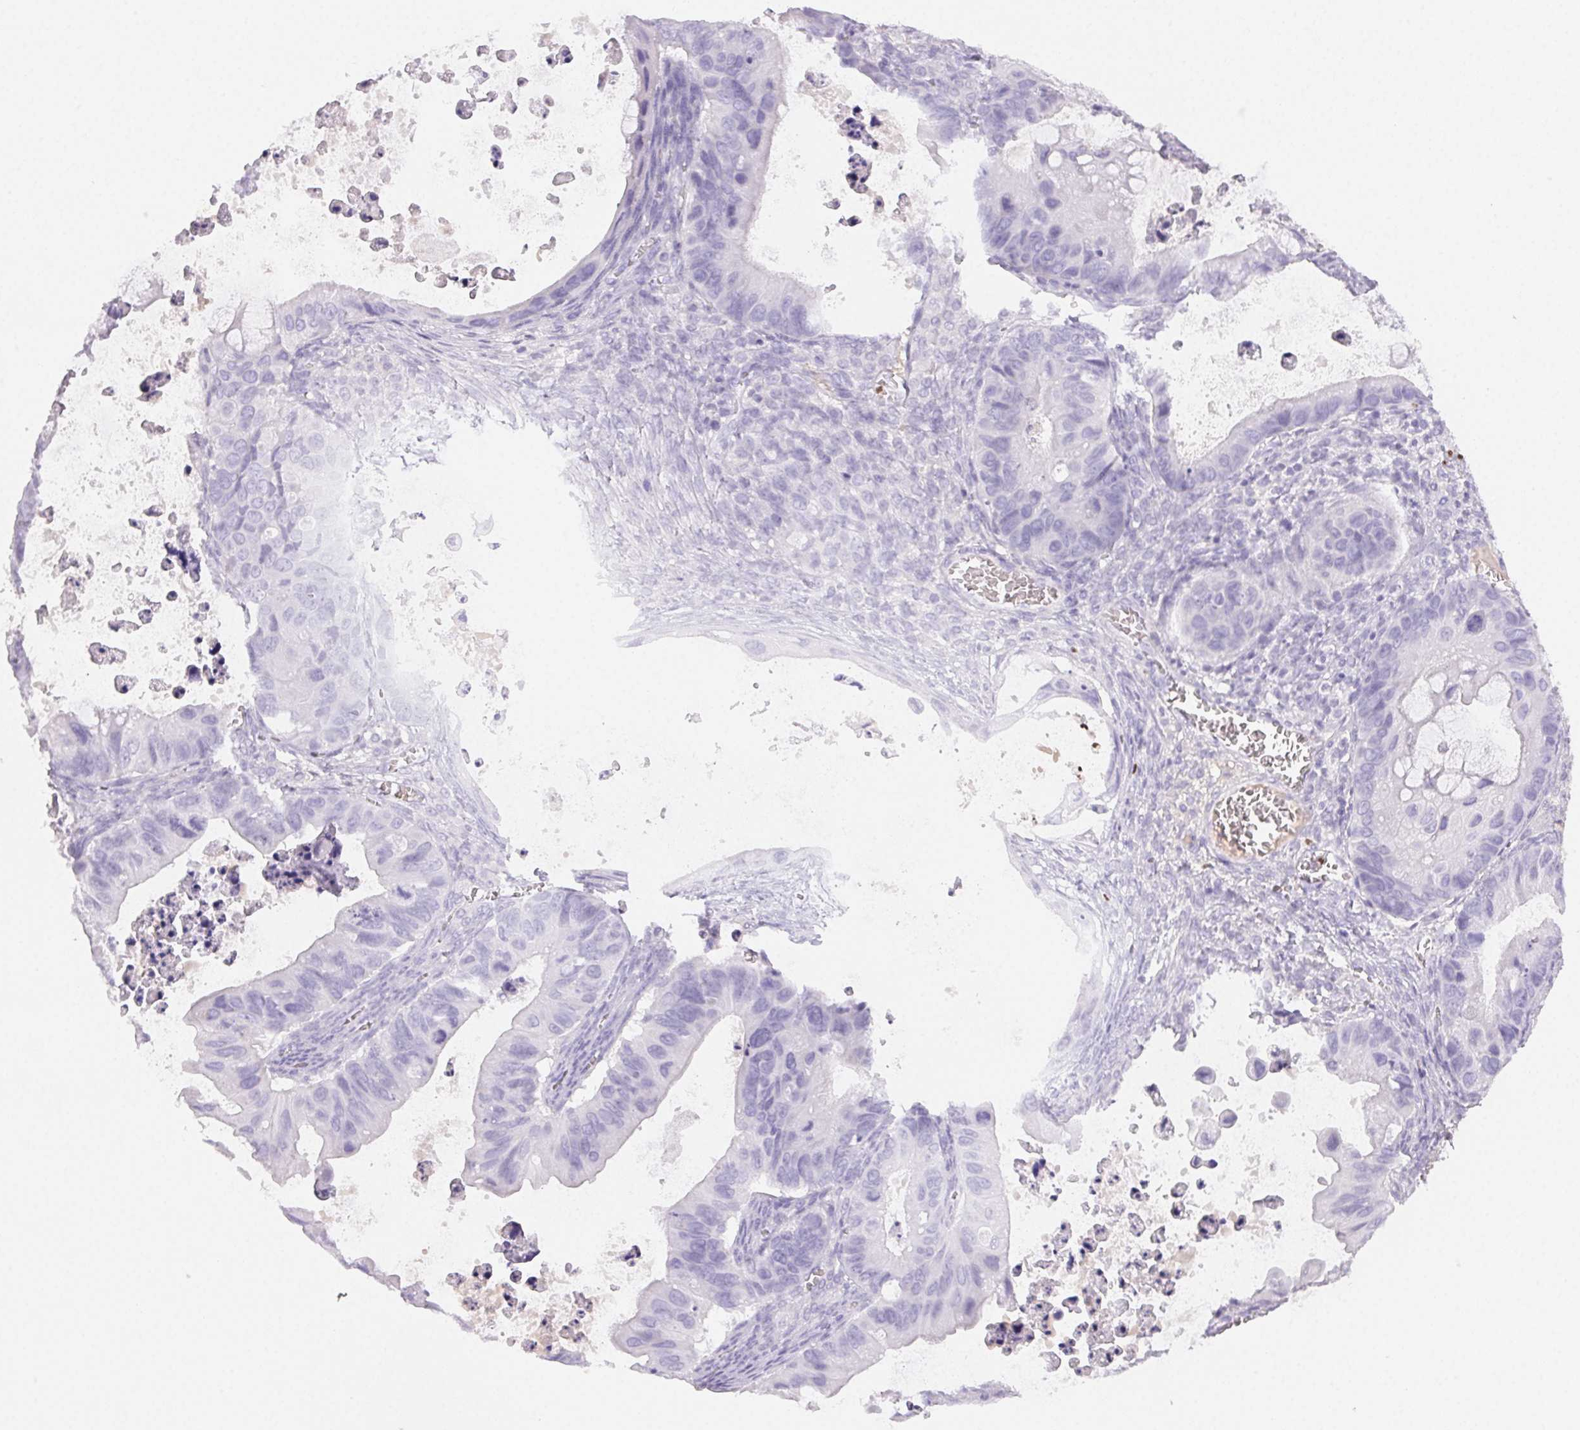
{"staining": {"intensity": "negative", "quantity": "none", "location": "none"}, "tissue": "ovarian cancer", "cell_type": "Tumor cells", "image_type": "cancer", "snomed": [{"axis": "morphology", "description": "Cystadenocarcinoma, mucinous, NOS"}, {"axis": "topography", "description": "Ovary"}], "caption": "This histopathology image is of ovarian cancer stained with immunohistochemistry (IHC) to label a protein in brown with the nuclei are counter-stained blue. There is no positivity in tumor cells. Brightfield microscopy of IHC stained with DAB (3,3'-diaminobenzidine) (brown) and hematoxylin (blue), captured at high magnification.", "gene": "PADI4", "patient": {"sex": "female", "age": 64}}